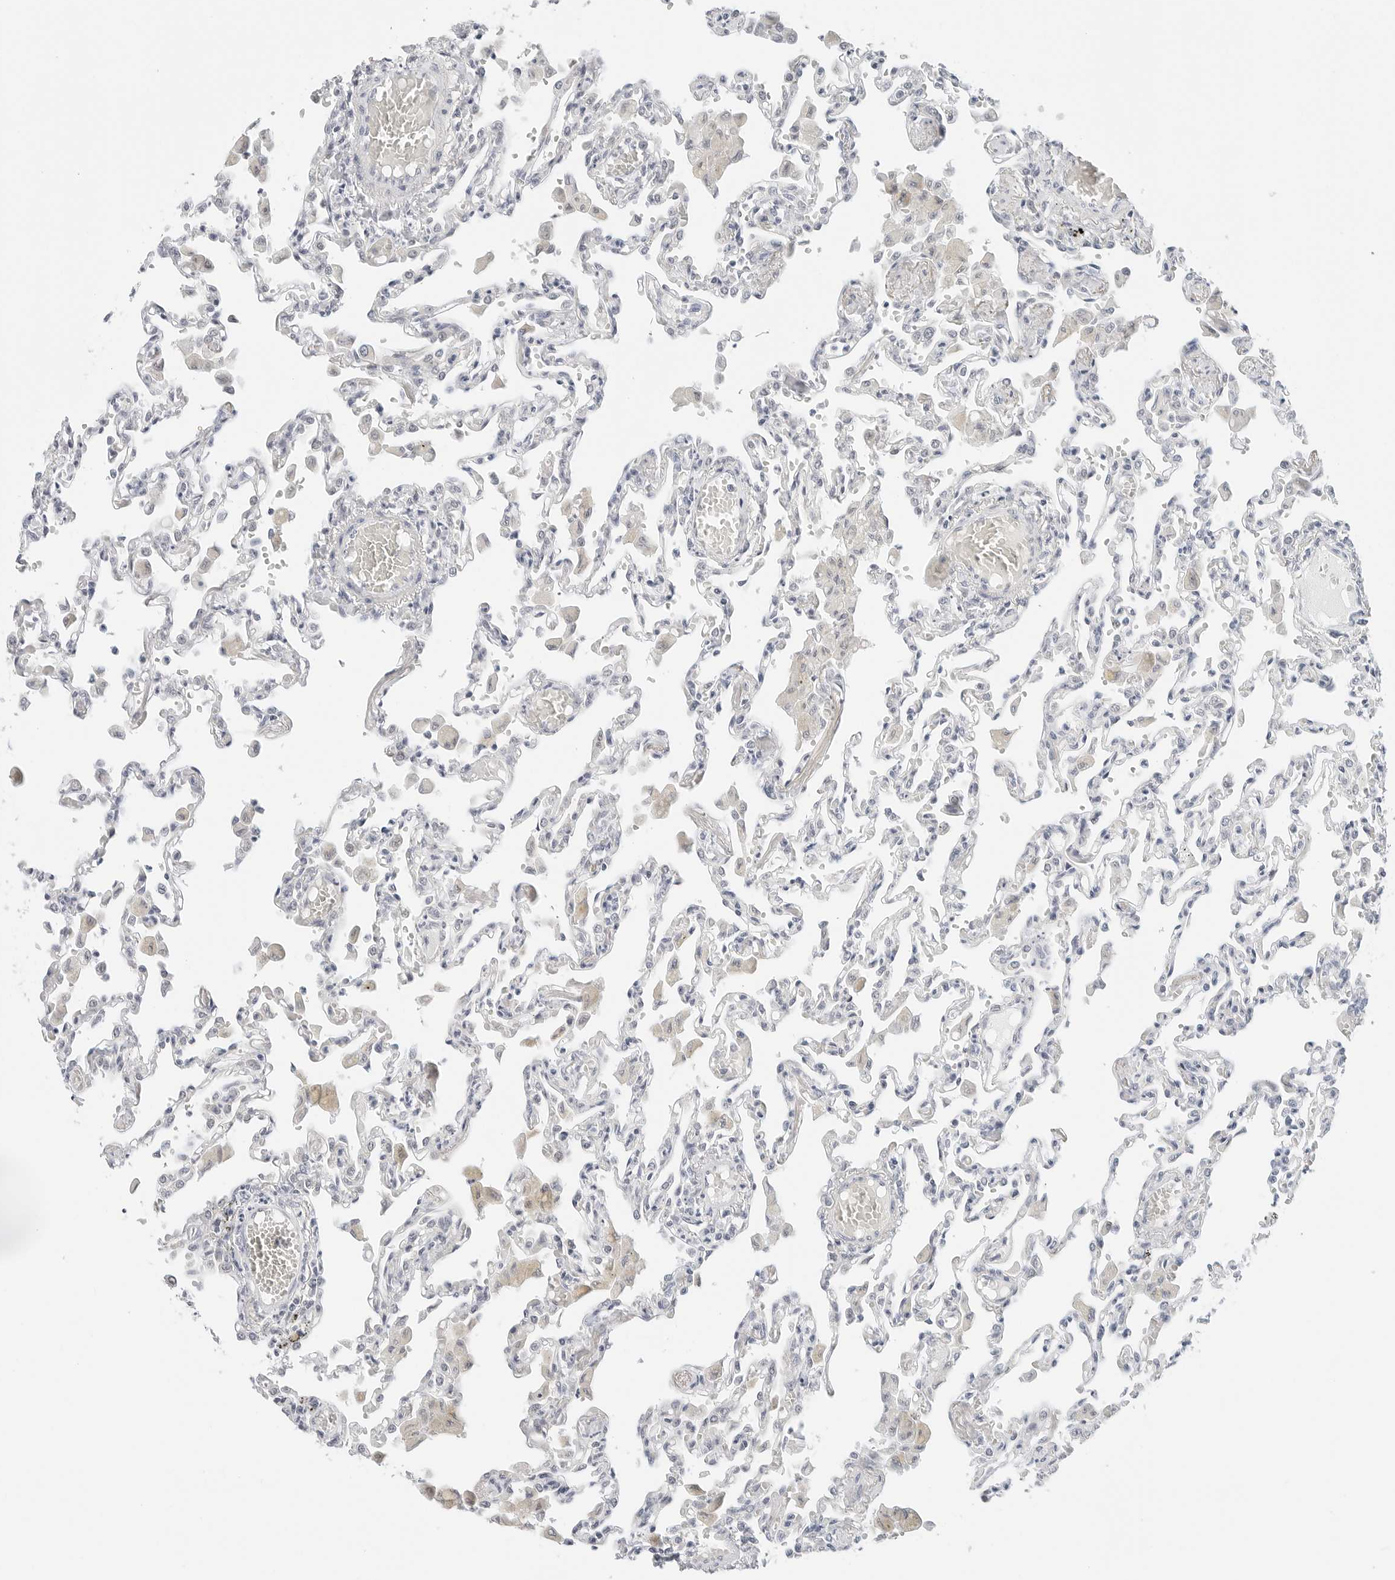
{"staining": {"intensity": "negative", "quantity": "none", "location": "none"}, "tissue": "lung", "cell_type": "Alveolar cells", "image_type": "normal", "snomed": [{"axis": "morphology", "description": "Normal tissue, NOS"}, {"axis": "topography", "description": "Bronchus"}, {"axis": "topography", "description": "Lung"}], "caption": "There is no significant positivity in alveolar cells of lung. (DAB immunohistochemistry visualized using brightfield microscopy, high magnification).", "gene": "TSEN2", "patient": {"sex": "female", "age": 49}}